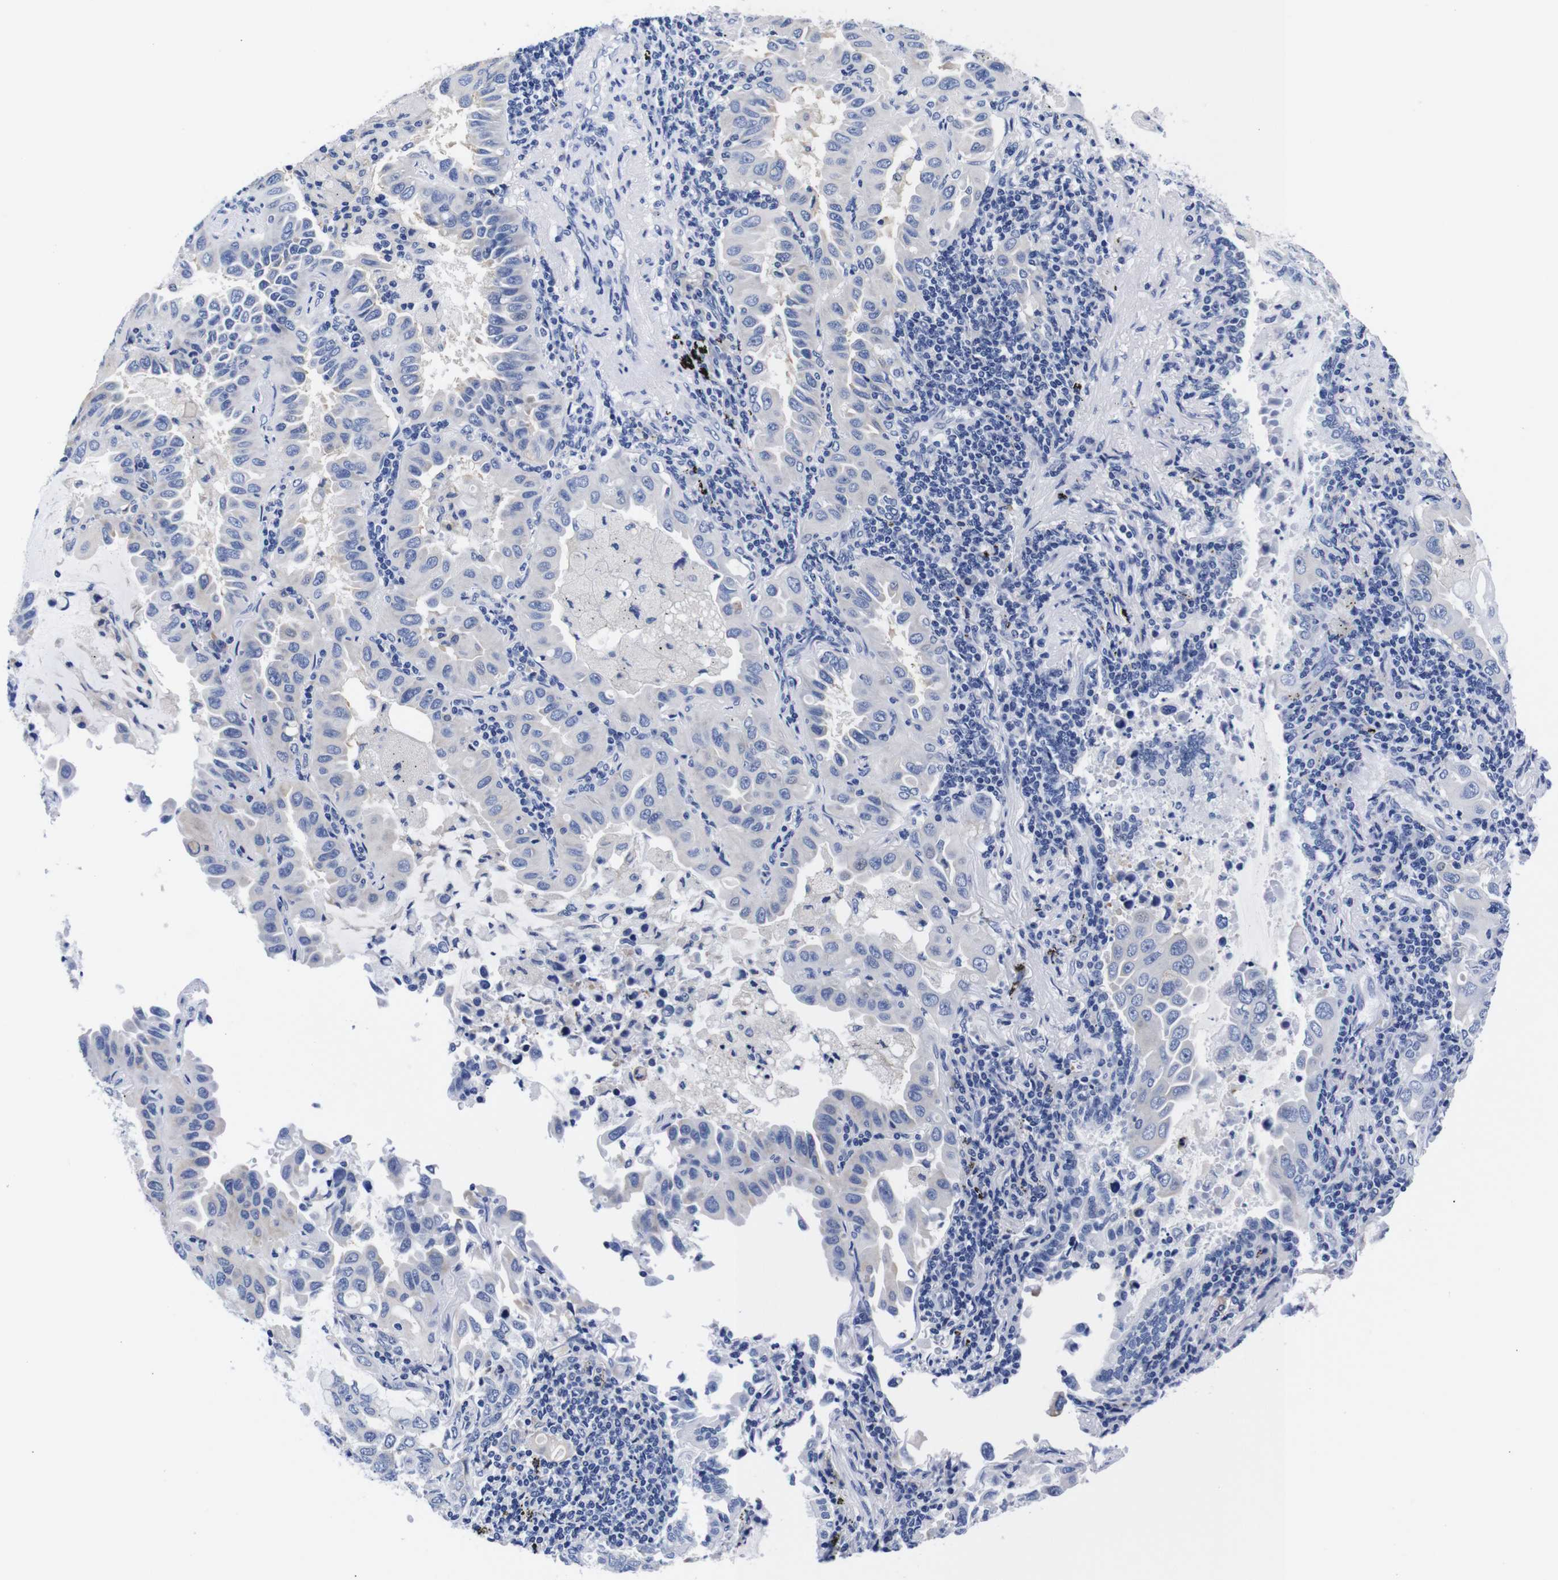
{"staining": {"intensity": "weak", "quantity": "<25%", "location": "cytoplasmic/membranous"}, "tissue": "lung cancer", "cell_type": "Tumor cells", "image_type": "cancer", "snomed": [{"axis": "morphology", "description": "Adenocarcinoma, NOS"}, {"axis": "topography", "description": "Lung"}], "caption": "This is an immunohistochemistry (IHC) photomicrograph of adenocarcinoma (lung). There is no positivity in tumor cells.", "gene": "CLEC4G", "patient": {"sex": "male", "age": 64}}